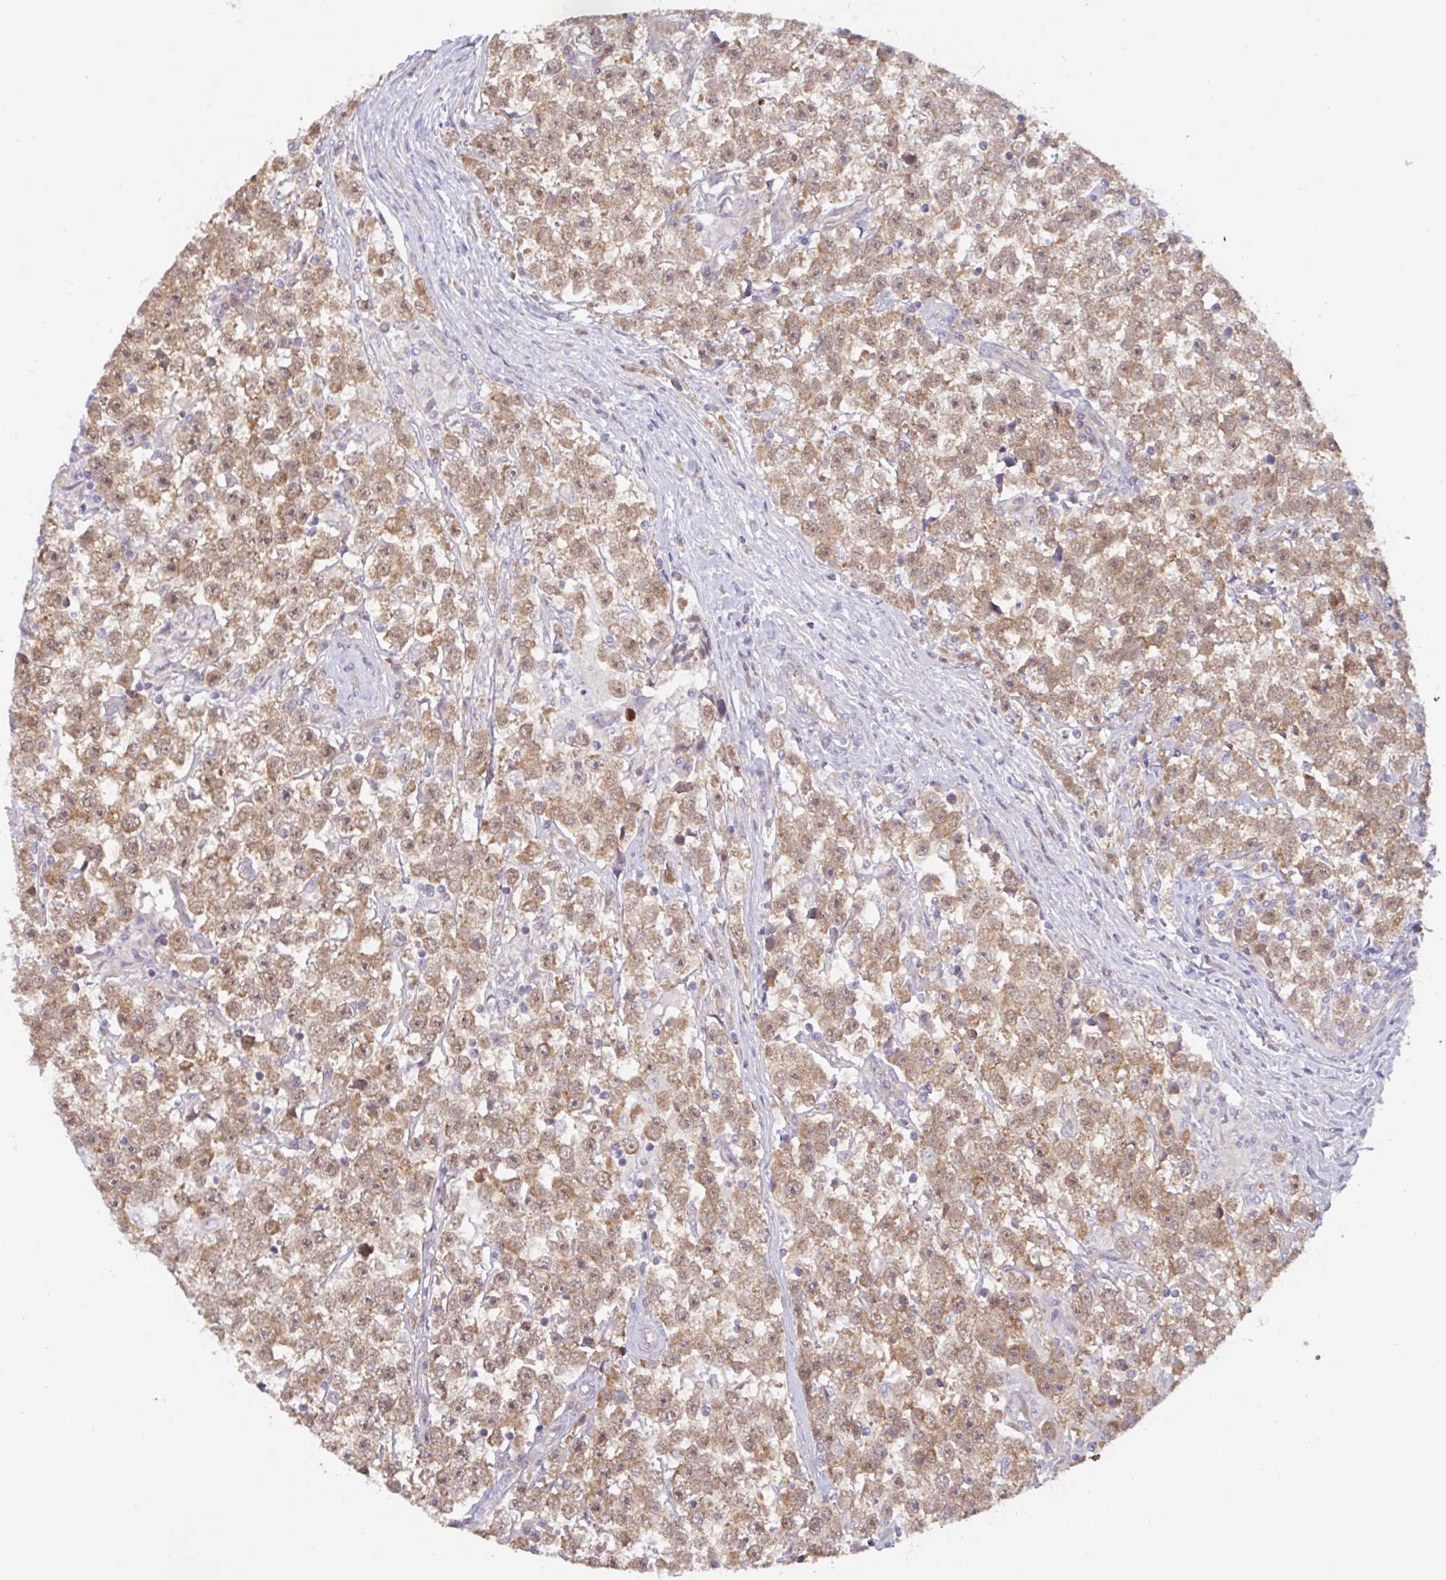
{"staining": {"intensity": "moderate", "quantity": ">75%", "location": "cytoplasmic/membranous"}, "tissue": "testis cancer", "cell_type": "Tumor cells", "image_type": "cancer", "snomed": [{"axis": "morphology", "description": "Seminoma, NOS"}, {"axis": "topography", "description": "Testis"}], "caption": "Moderate cytoplasmic/membranous staining for a protein is present in approximately >75% of tumor cells of testis cancer (seminoma) using IHC.", "gene": "DLEU7", "patient": {"sex": "male", "age": 31}}